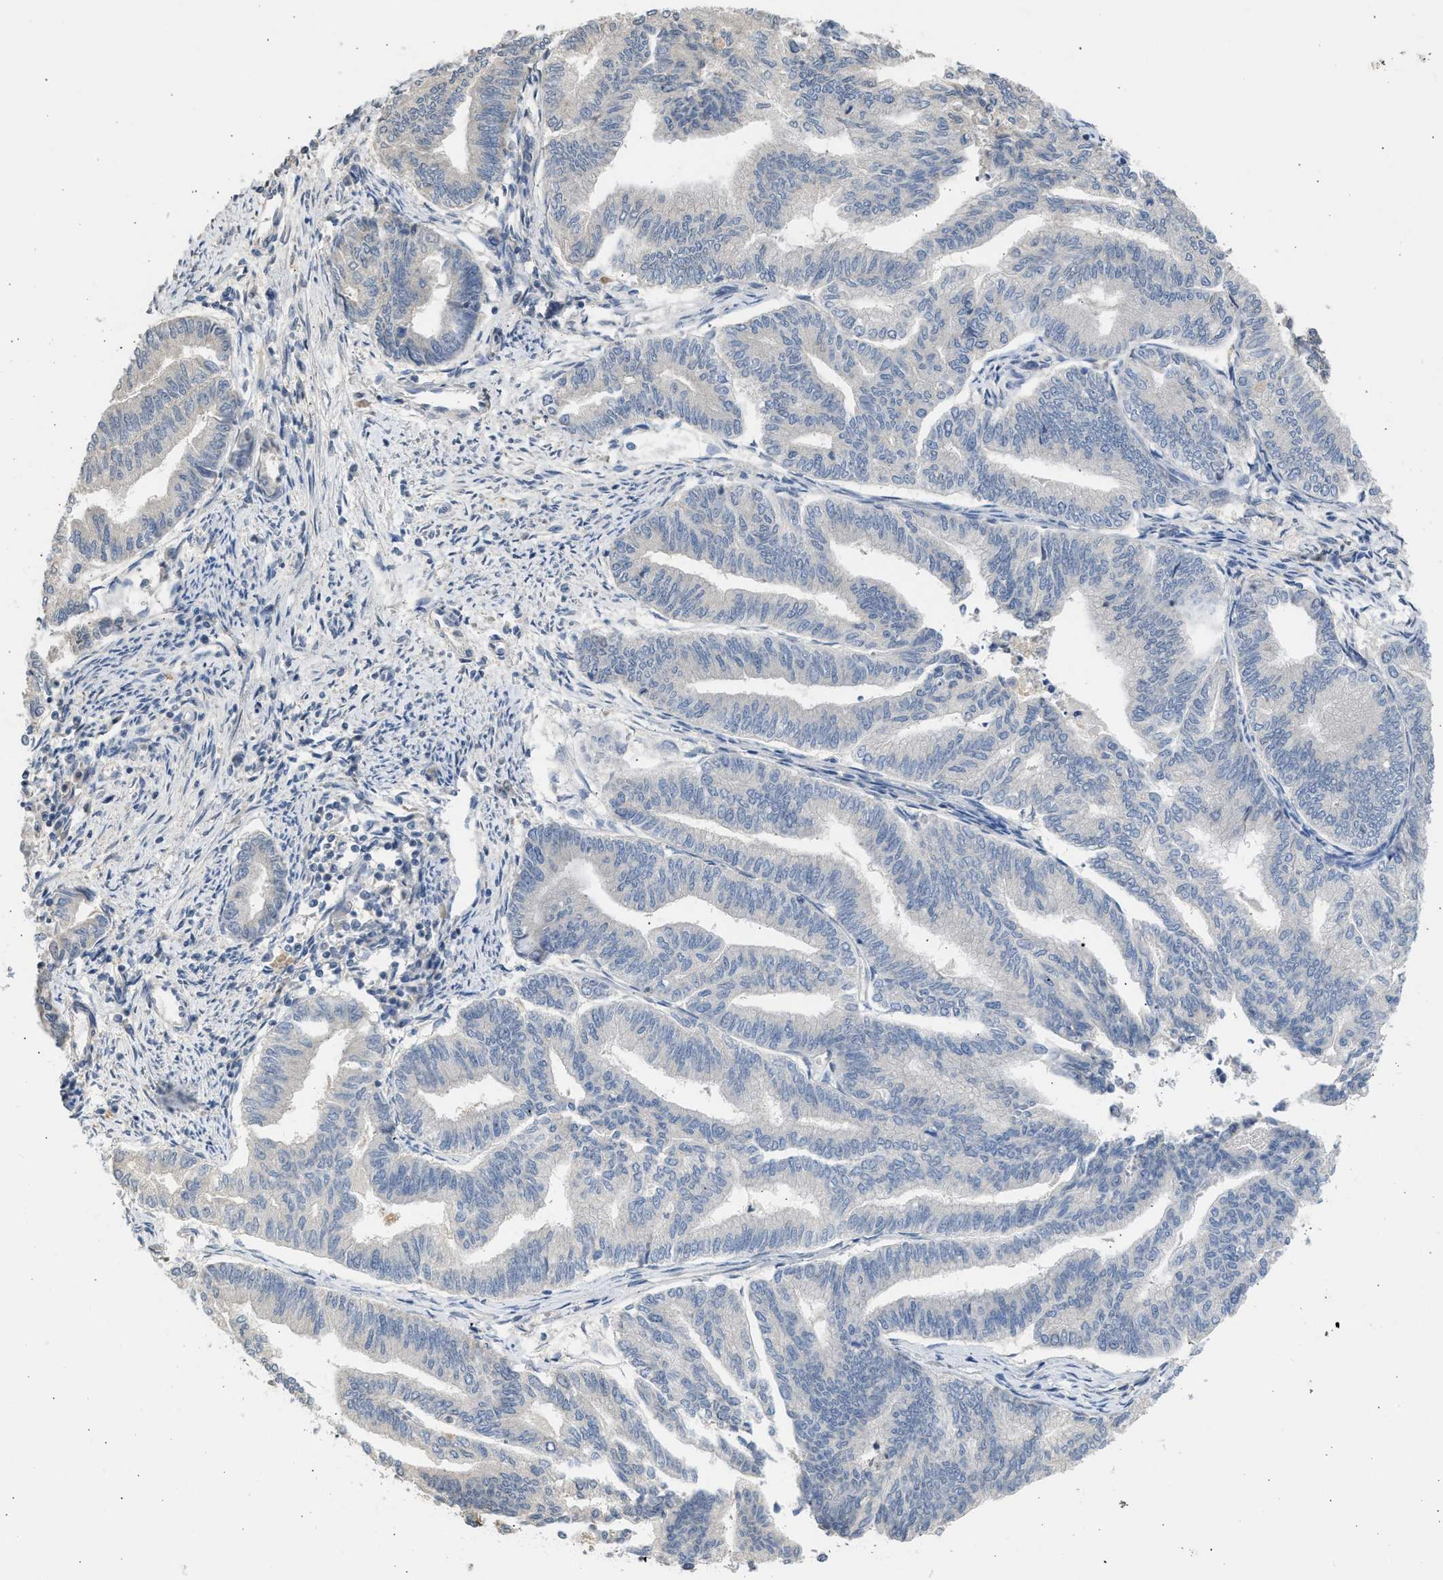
{"staining": {"intensity": "negative", "quantity": "none", "location": "none"}, "tissue": "endometrial cancer", "cell_type": "Tumor cells", "image_type": "cancer", "snomed": [{"axis": "morphology", "description": "Adenocarcinoma, NOS"}, {"axis": "topography", "description": "Endometrium"}], "caption": "IHC photomicrograph of neoplastic tissue: human endometrial cancer stained with DAB exhibits no significant protein expression in tumor cells. (DAB immunohistochemistry (IHC) with hematoxylin counter stain).", "gene": "SULT2A1", "patient": {"sex": "female", "age": 79}}